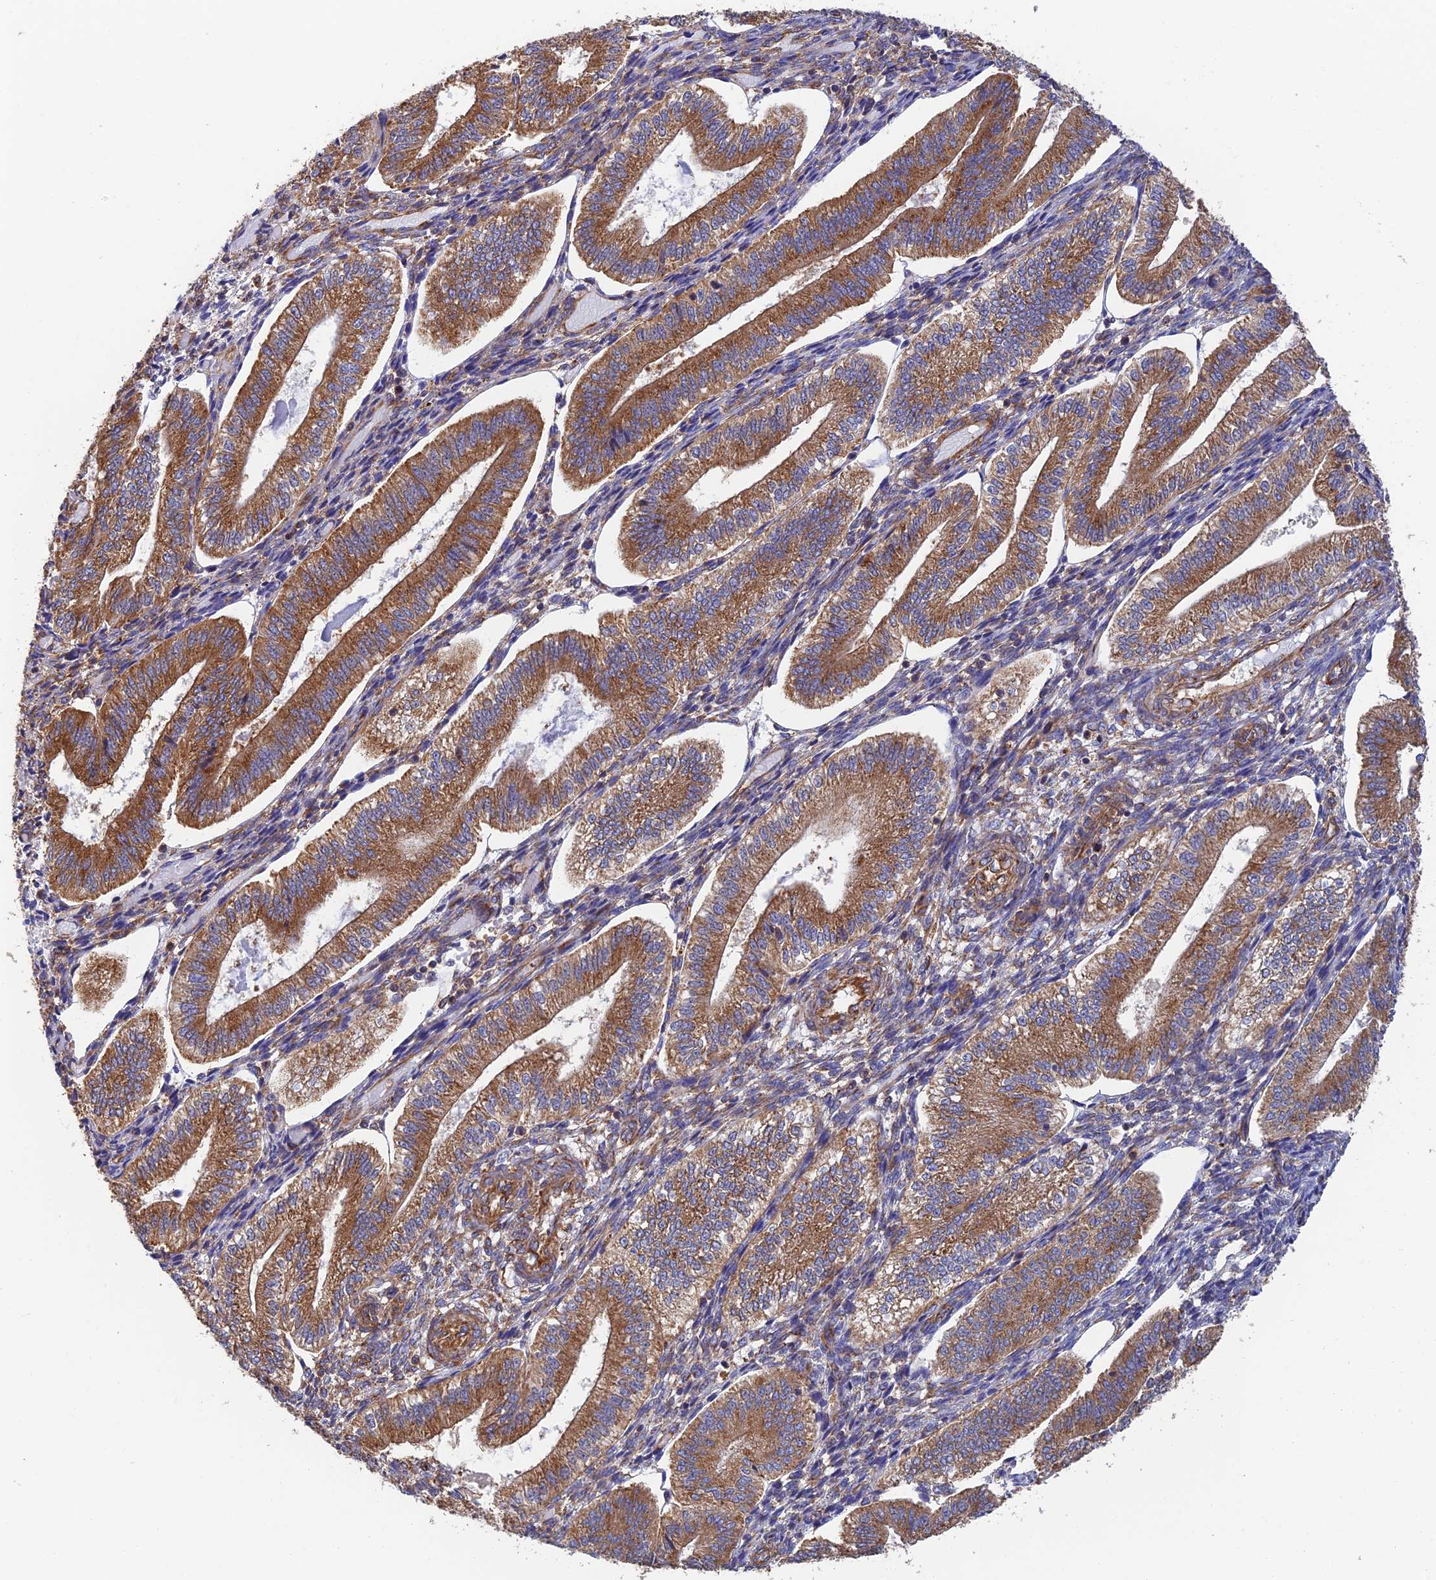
{"staining": {"intensity": "negative", "quantity": "none", "location": "none"}, "tissue": "endometrium", "cell_type": "Cells in endometrial stroma", "image_type": "normal", "snomed": [{"axis": "morphology", "description": "Normal tissue, NOS"}, {"axis": "topography", "description": "Endometrium"}], "caption": "The histopathology image exhibits no staining of cells in endometrial stroma in benign endometrium.", "gene": "DCTN2", "patient": {"sex": "female", "age": 34}}